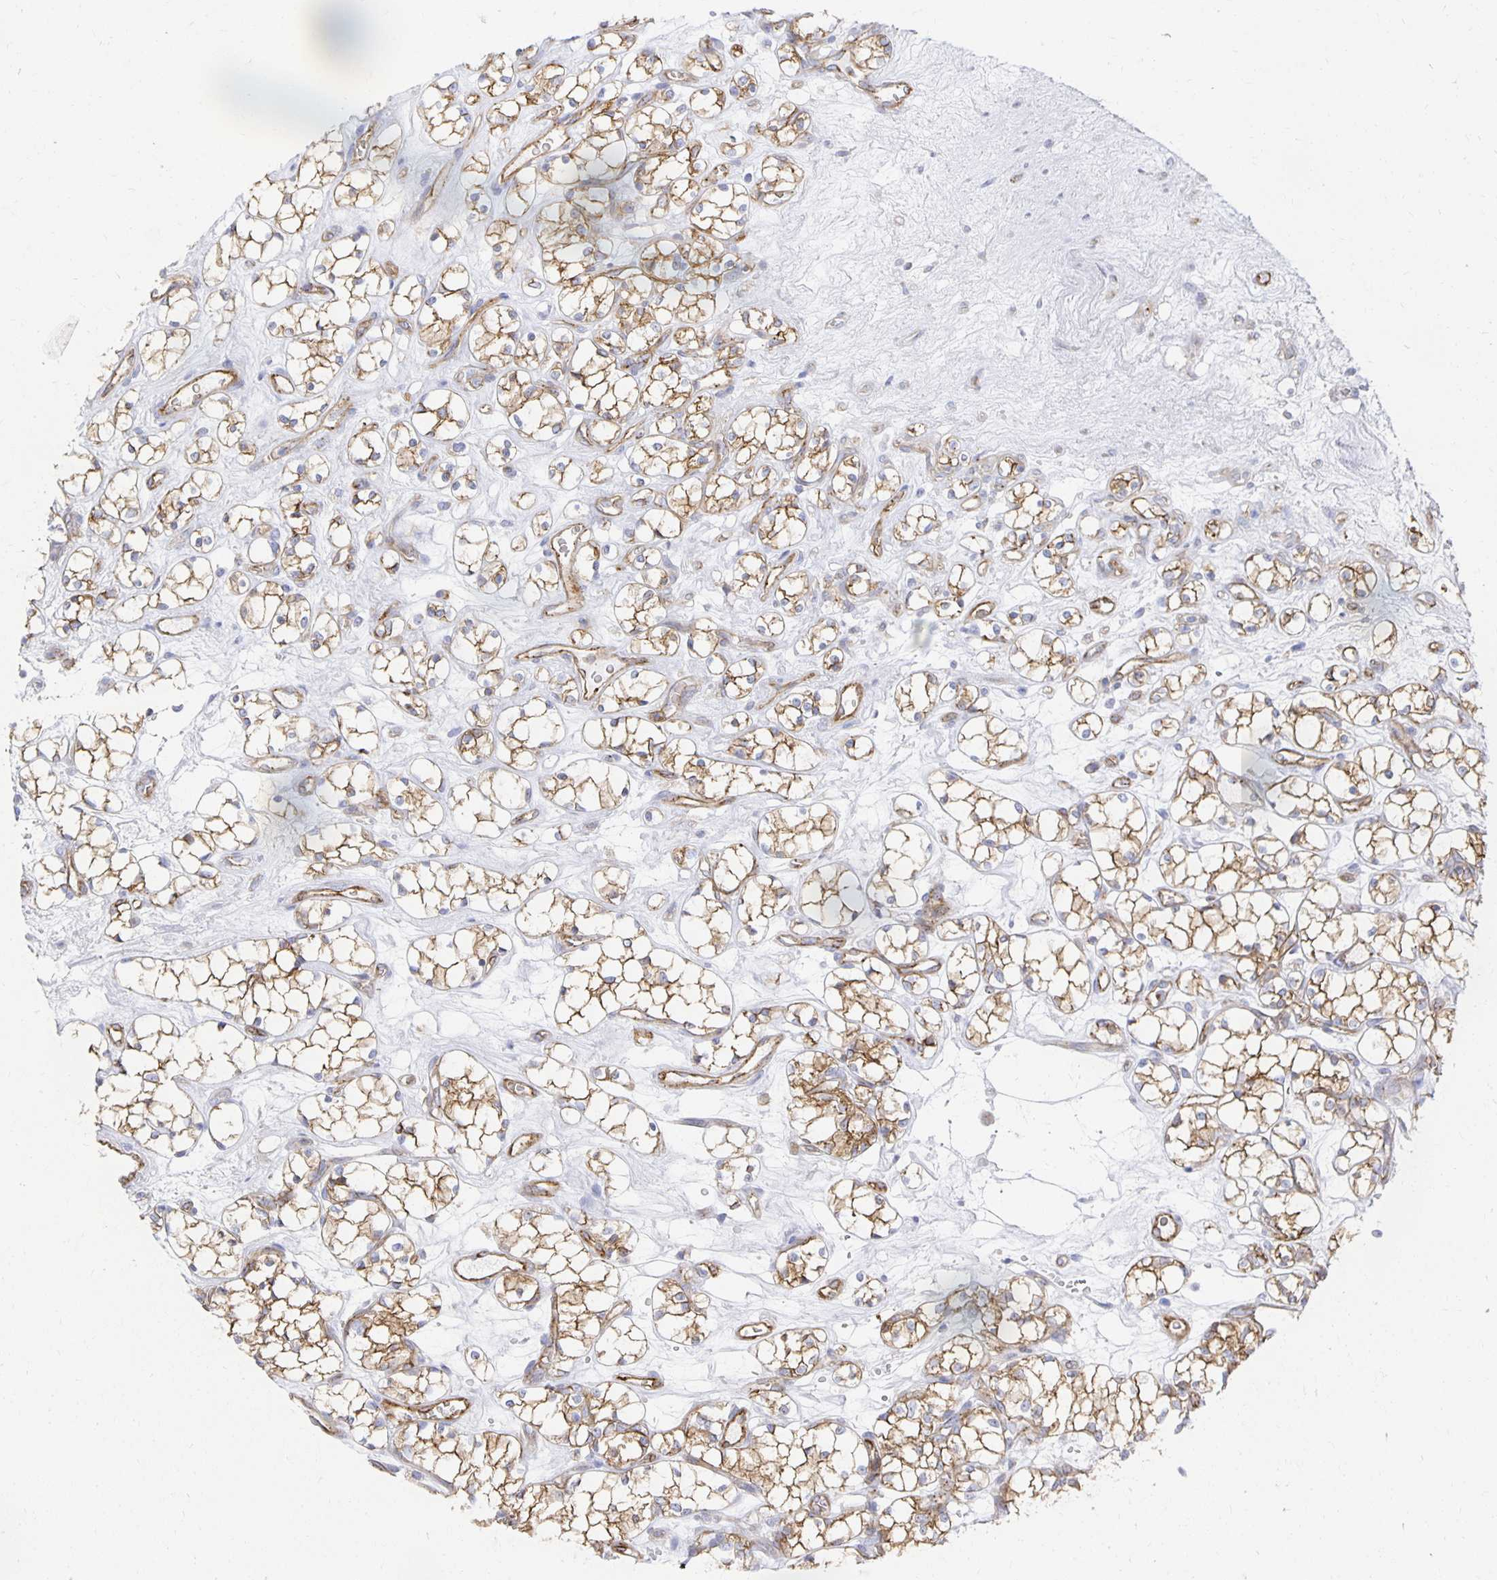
{"staining": {"intensity": "moderate", "quantity": ">75%", "location": "cytoplasmic/membranous"}, "tissue": "renal cancer", "cell_type": "Tumor cells", "image_type": "cancer", "snomed": [{"axis": "morphology", "description": "Adenocarcinoma, NOS"}, {"axis": "topography", "description": "Kidney"}], "caption": "Moderate cytoplasmic/membranous expression for a protein is present in approximately >75% of tumor cells of adenocarcinoma (renal) using immunohistochemistry (IHC).", "gene": "TAAR1", "patient": {"sex": "female", "age": 69}}